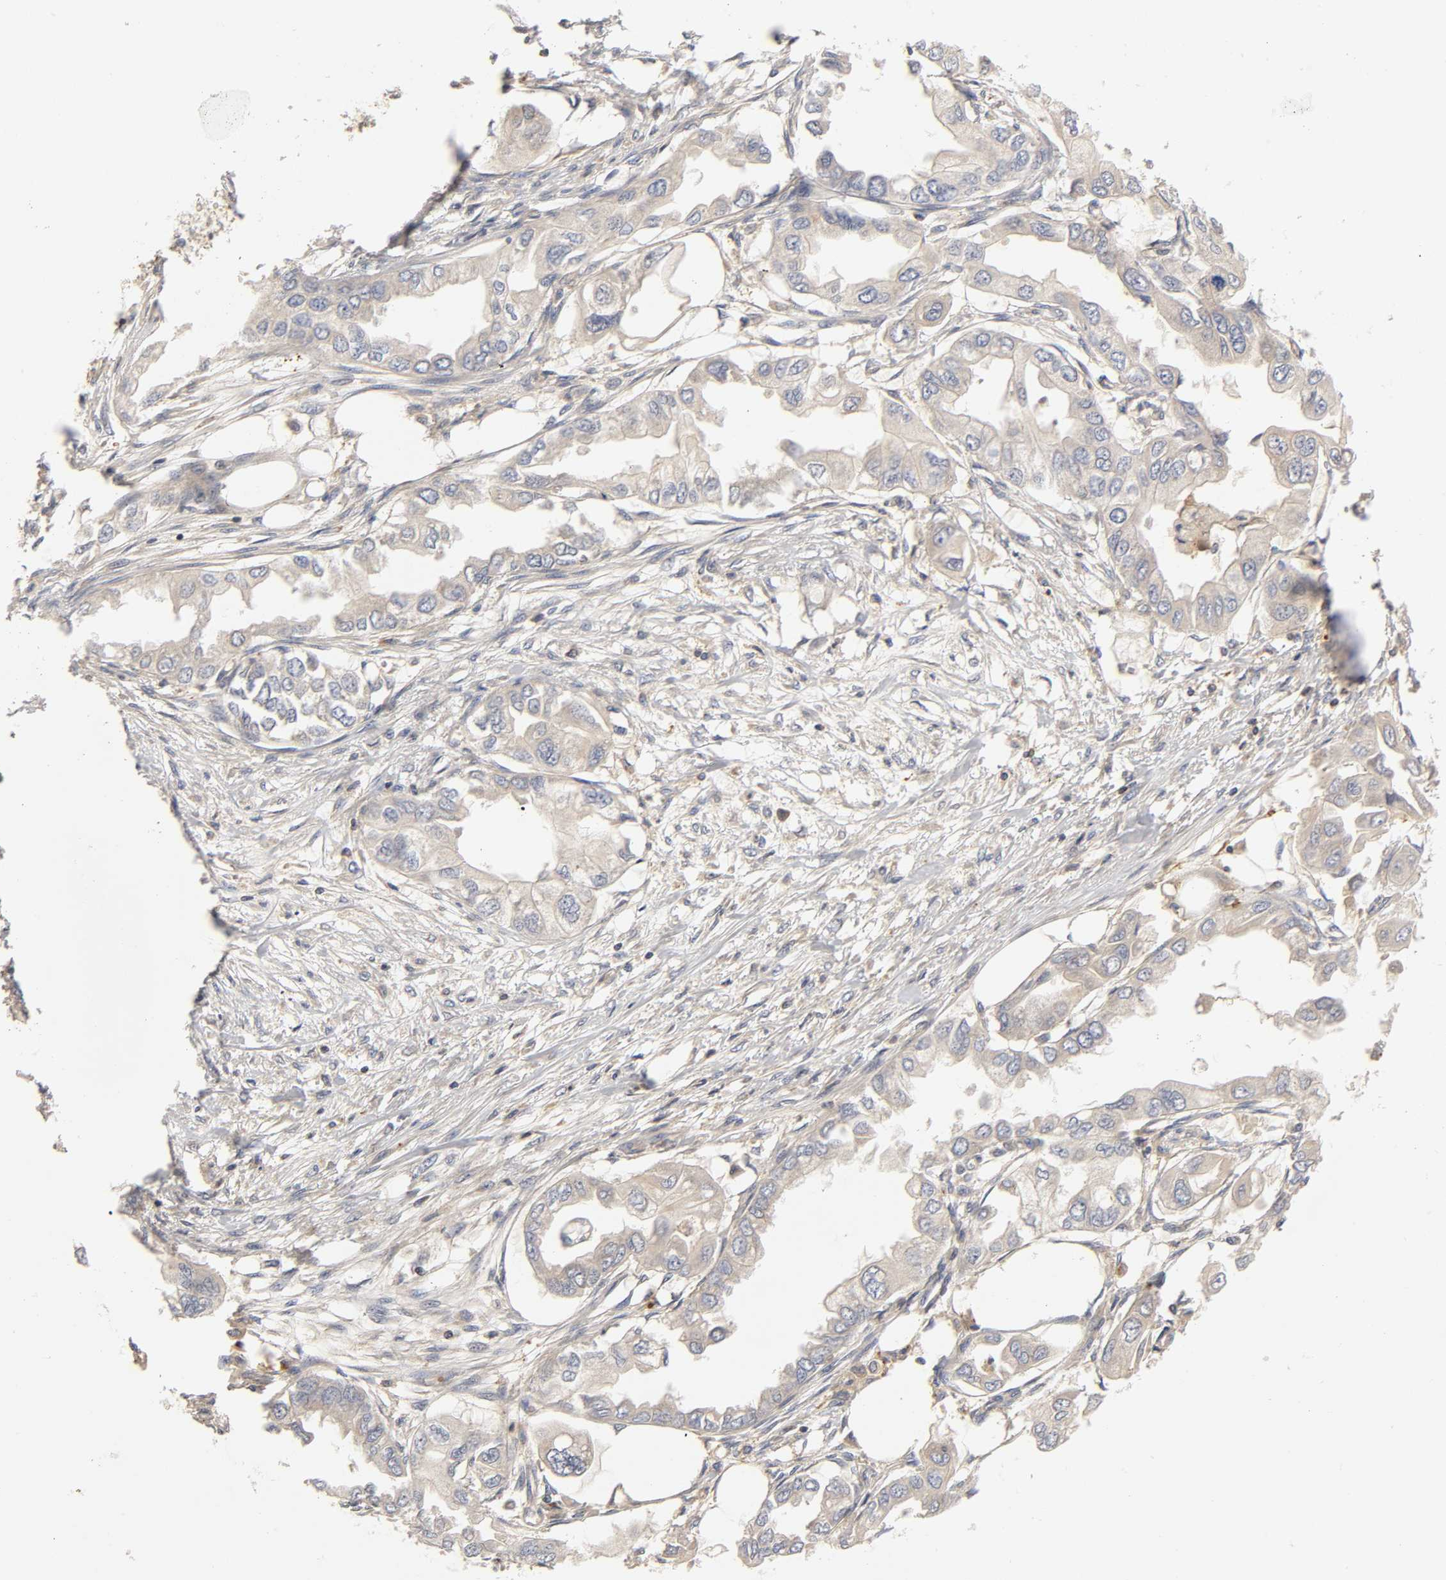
{"staining": {"intensity": "negative", "quantity": "none", "location": "none"}, "tissue": "endometrial cancer", "cell_type": "Tumor cells", "image_type": "cancer", "snomed": [{"axis": "morphology", "description": "Adenocarcinoma, NOS"}, {"axis": "topography", "description": "Endometrium"}], "caption": "High magnification brightfield microscopy of adenocarcinoma (endometrial) stained with DAB (3,3'-diaminobenzidine) (brown) and counterstained with hematoxylin (blue): tumor cells show no significant staining.", "gene": "RHOA", "patient": {"sex": "female", "age": 67}}